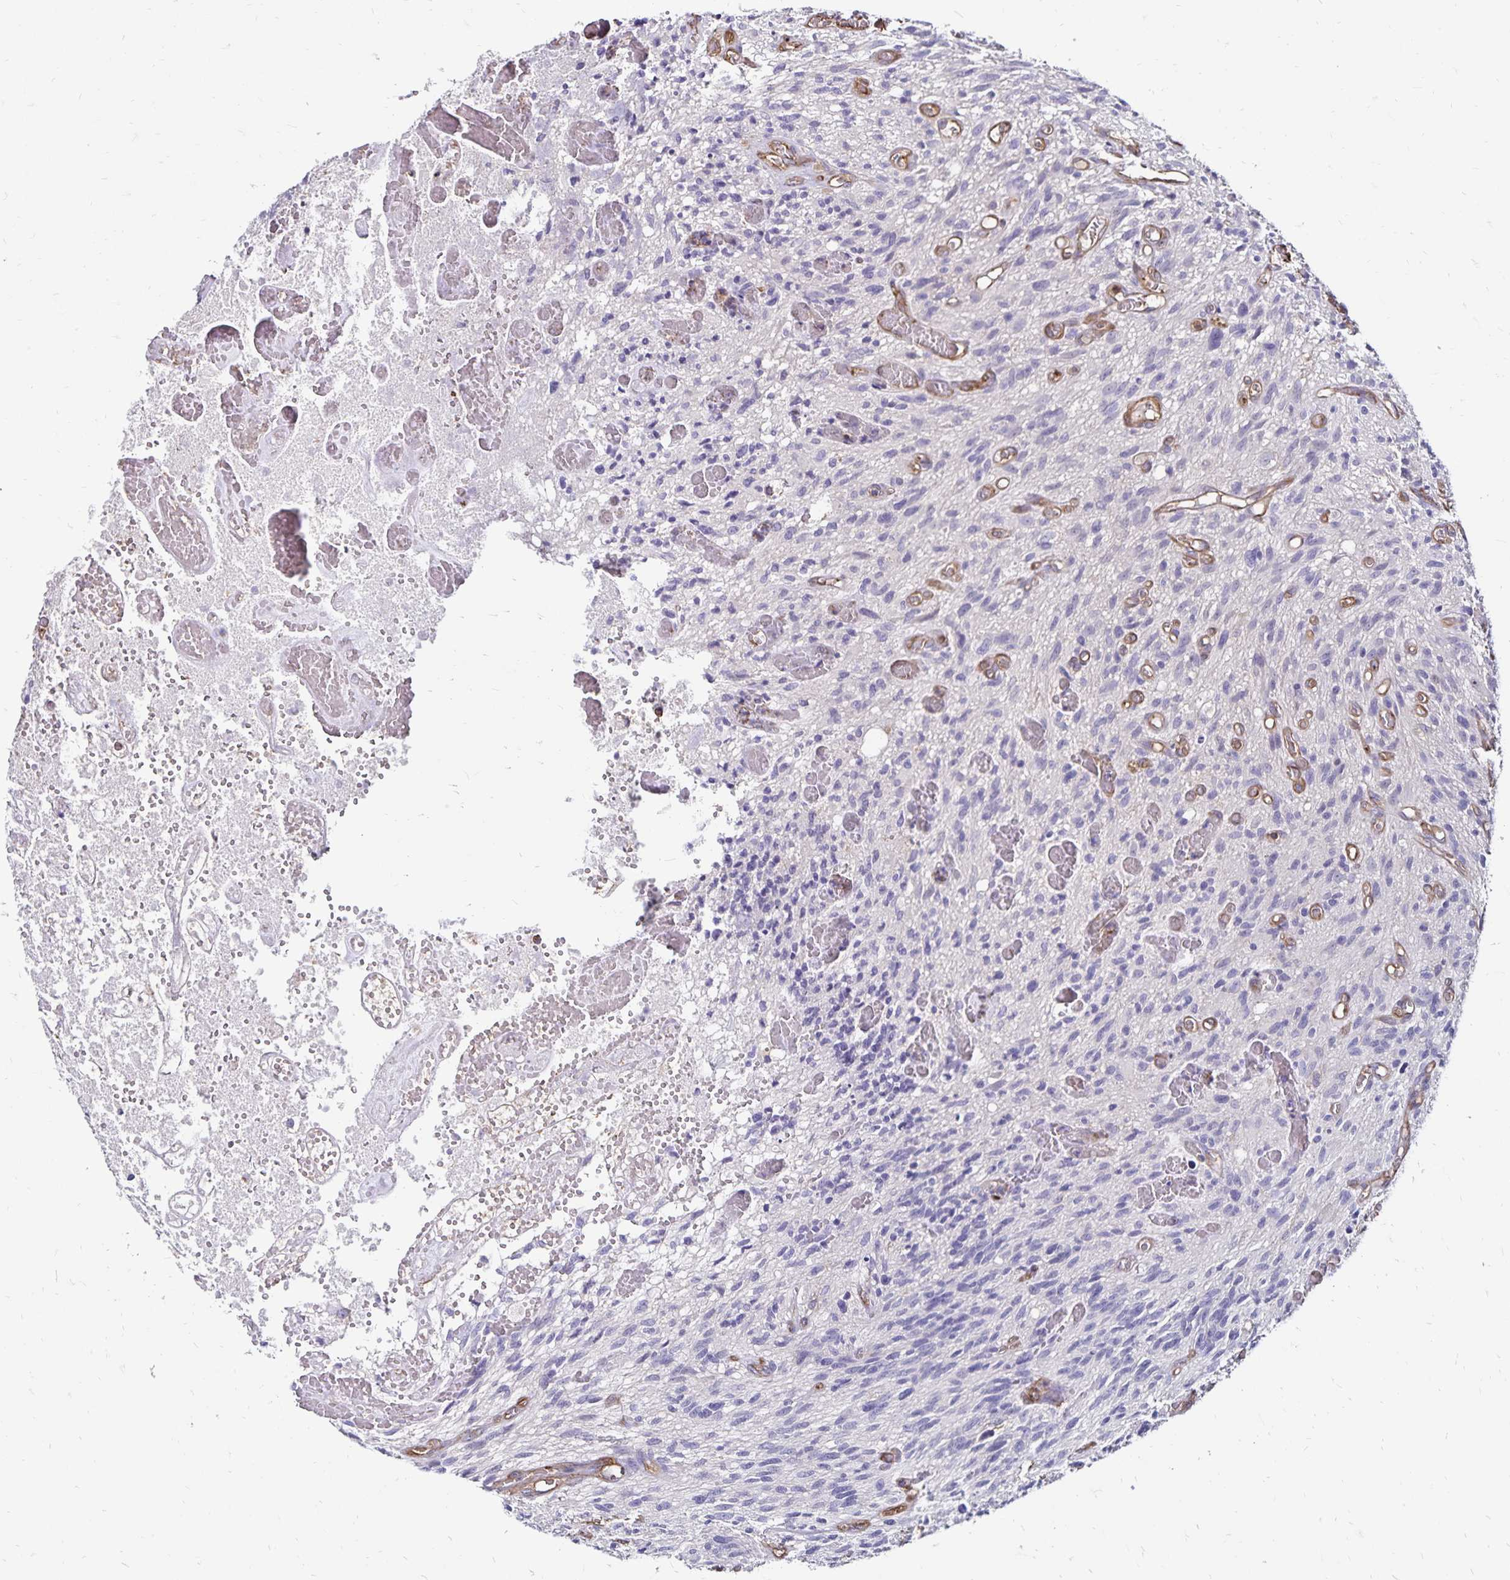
{"staining": {"intensity": "negative", "quantity": "none", "location": "none"}, "tissue": "glioma", "cell_type": "Tumor cells", "image_type": "cancer", "snomed": [{"axis": "morphology", "description": "Glioma, malignant, High grade"}, {"axis": "topography", "description": "Brain"}], "caption": "IHC of malignant glioma (high-grade) exhibits no expression in tumor cells.", "gene": "RPRML", "patient": {"sex": "male", "age": 75}}